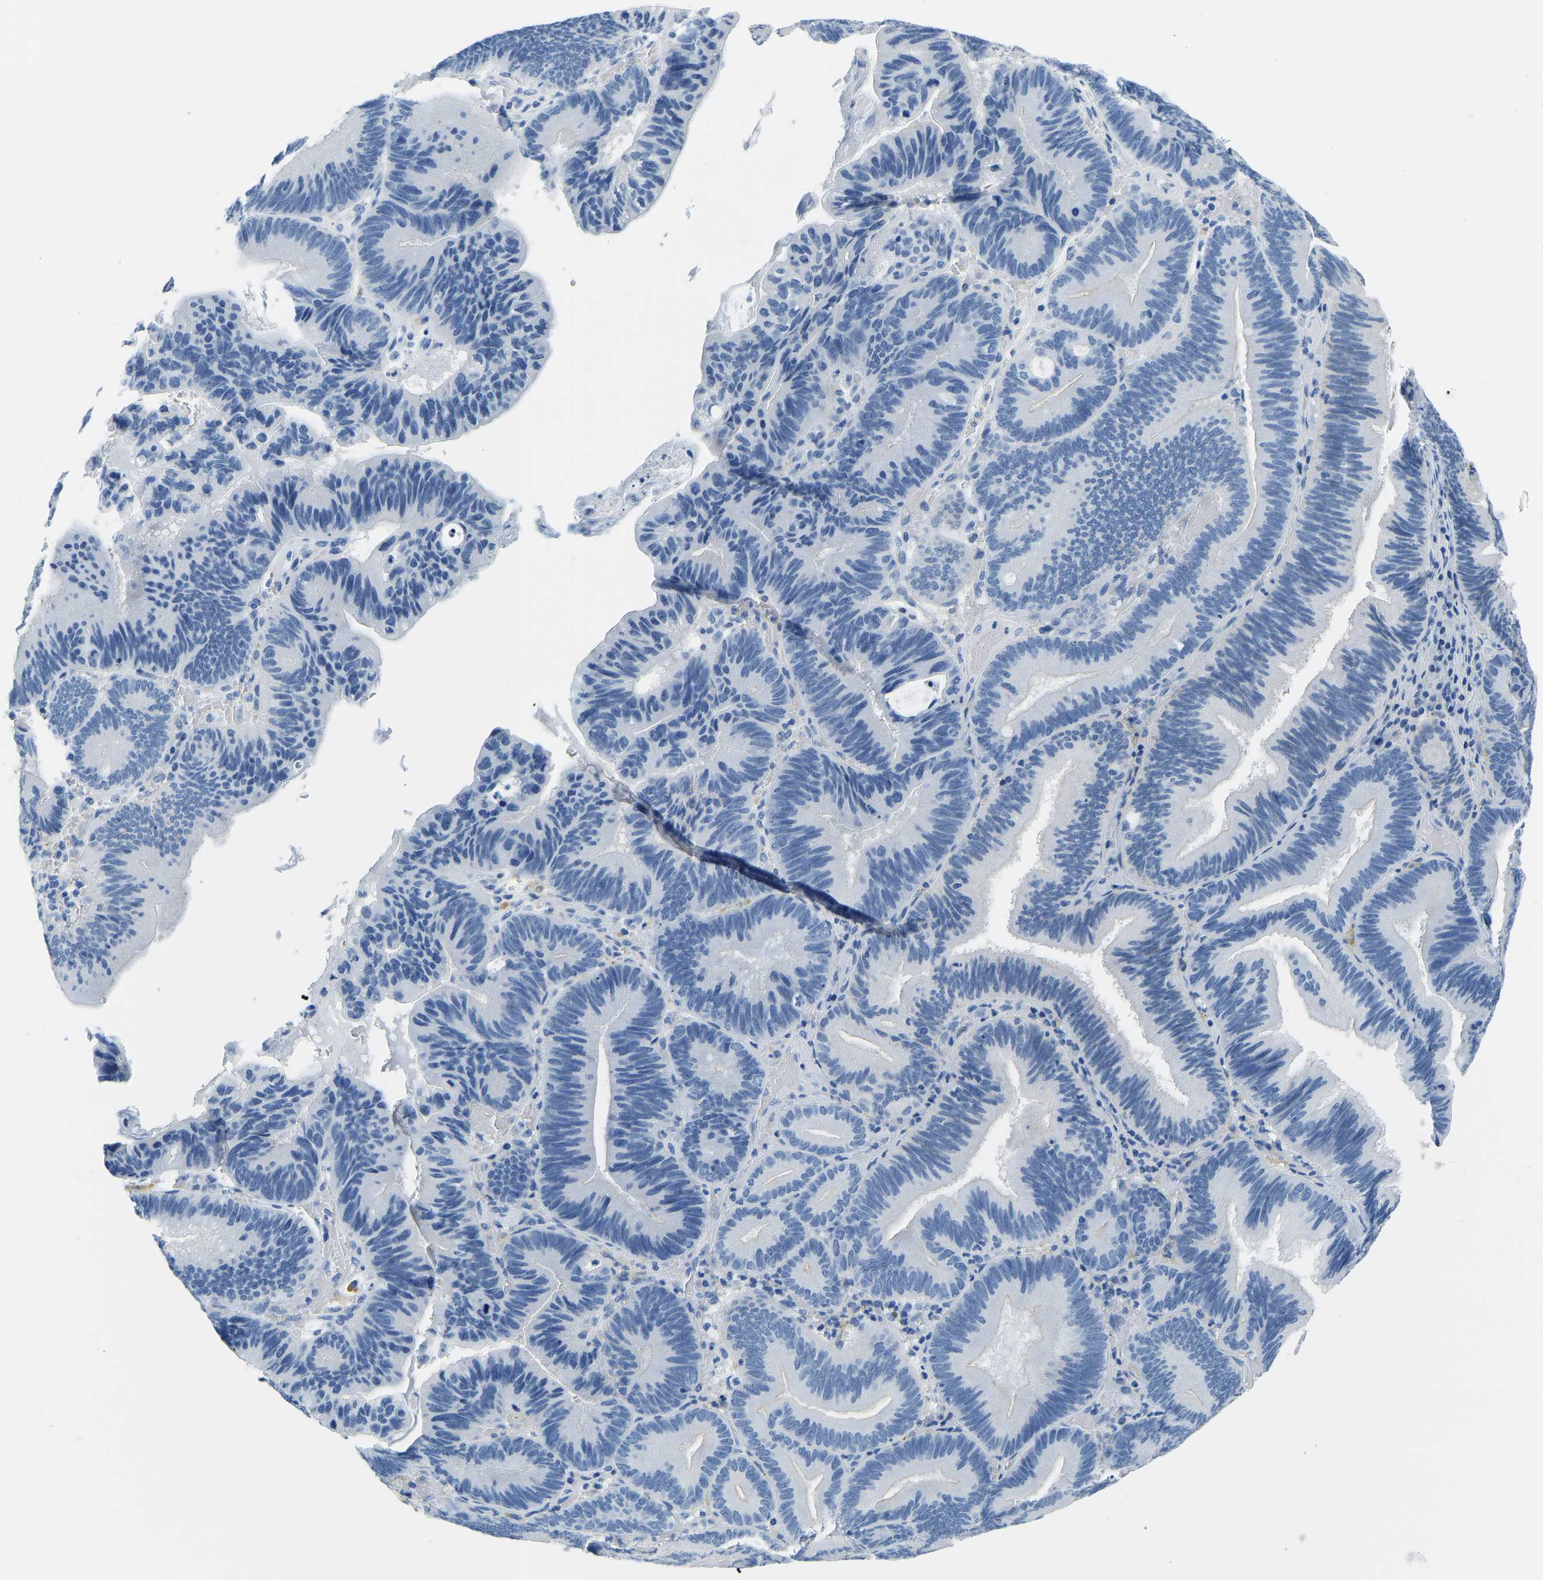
{"staining": {"intensity": "negative", "quantity": "none", "location": "none"}, "tissue": "pancreatic cancer", "cell_type": "Tumor cells", "image_type": "cancer", "snomed": [{"axis": "morphology", "description": "Adenocarcinoma, NOS"}, {"axis": "topography", "description": "Pancreas"}], "caption": "Tumor cells show no significant protein positivity in pancreatic cancer.", "gene": "SERPINB3", "patient": {"sex": "male", "age": 82}}